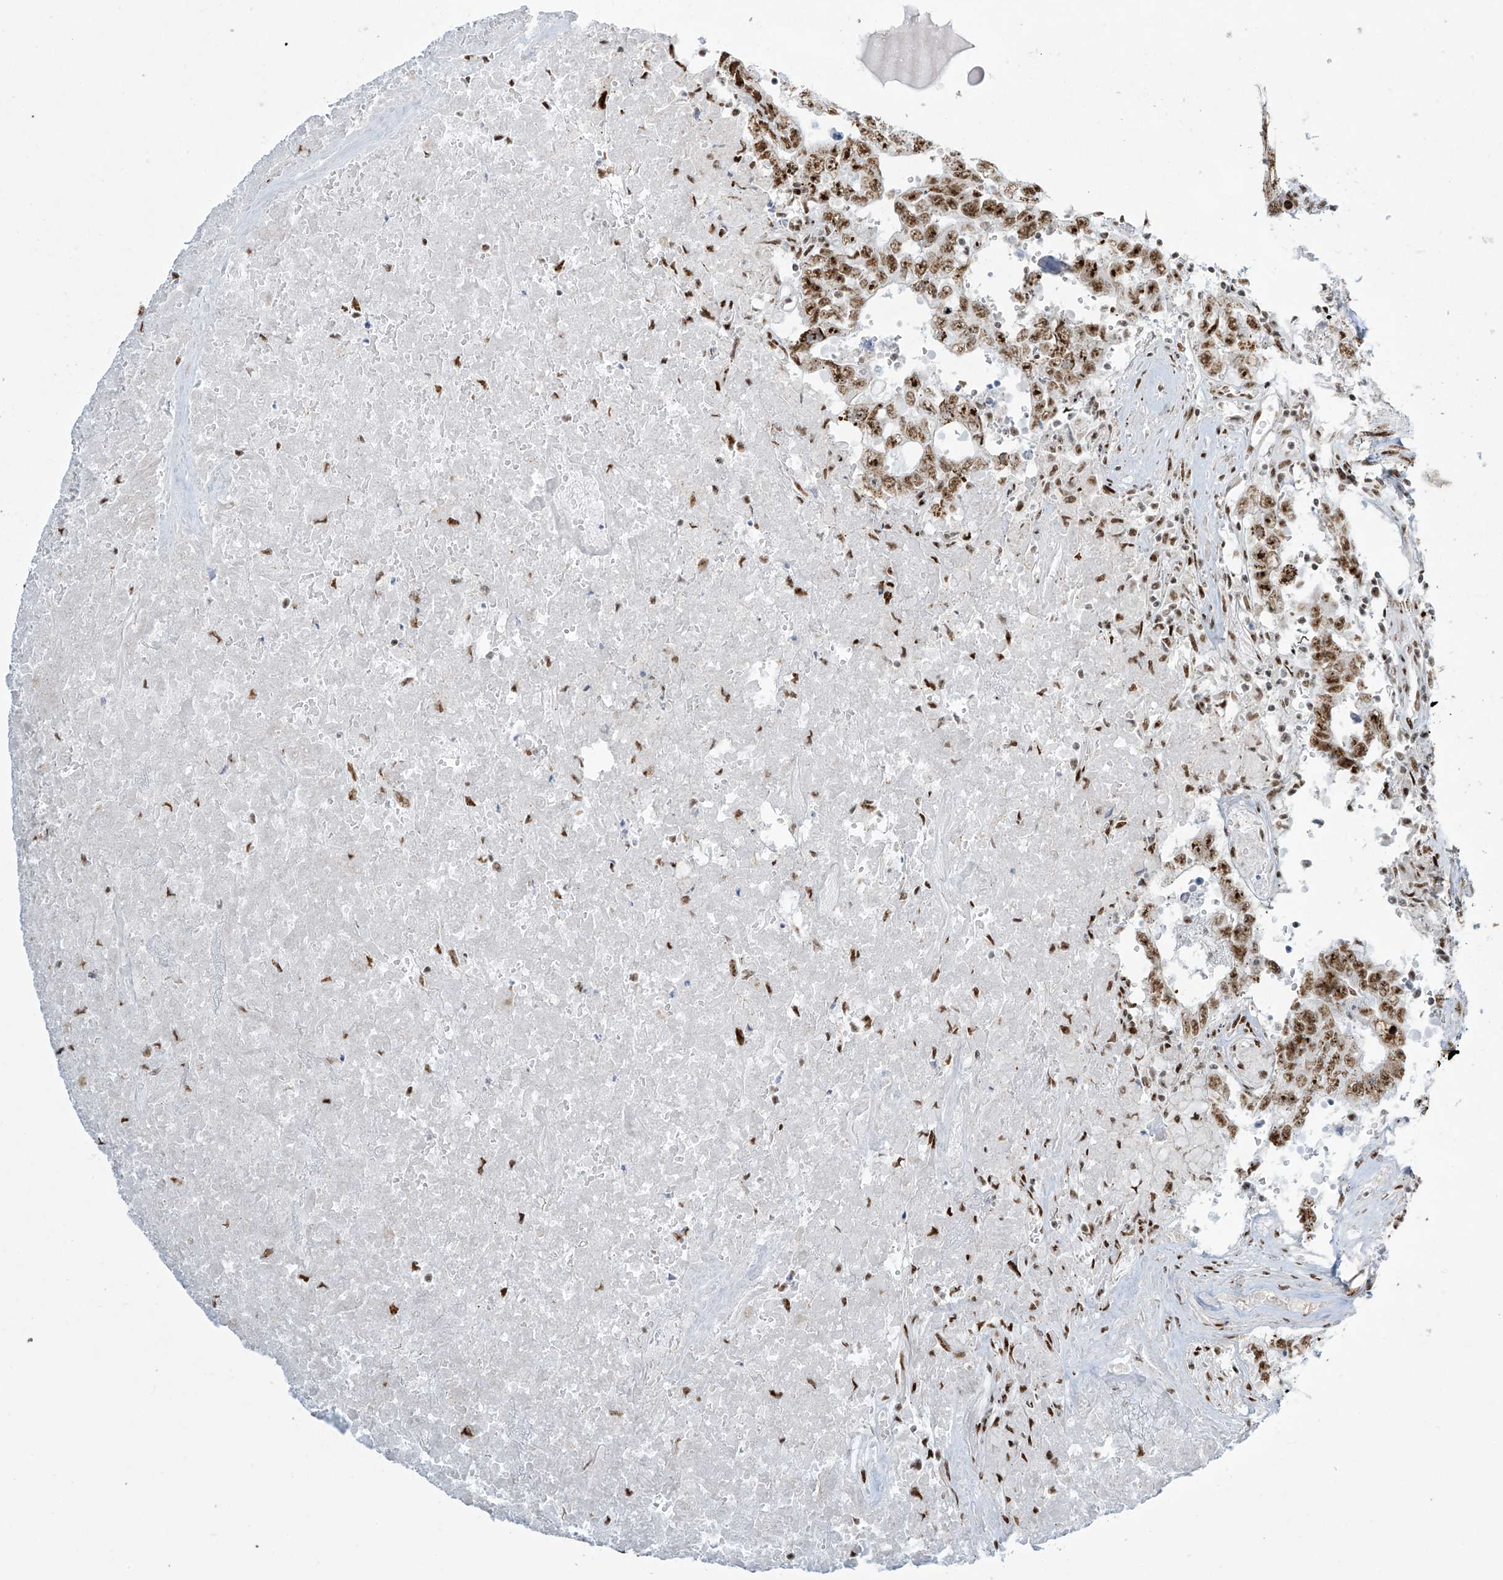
{"staining": {"intensity": "moderate", "quantity": ">75%", "location": "nuclear"}, "tissue": "testis cancer", "cell_type": "Tumor cells", "image_type": "cancer", "snomed": [{"axis": "morphology", "description": "Carcinoma, Embryonal, NOS"}, {"axis": "topography", "description": "Testis"}], "caption": "Protein staining of testis cancer (embryonal carcinoma) tissue reveals moderate nuclear positivity in approximately >75% of tumor cells.", "gene": "MS4A6A", "patient": {"sex": "male", "age": 26}}